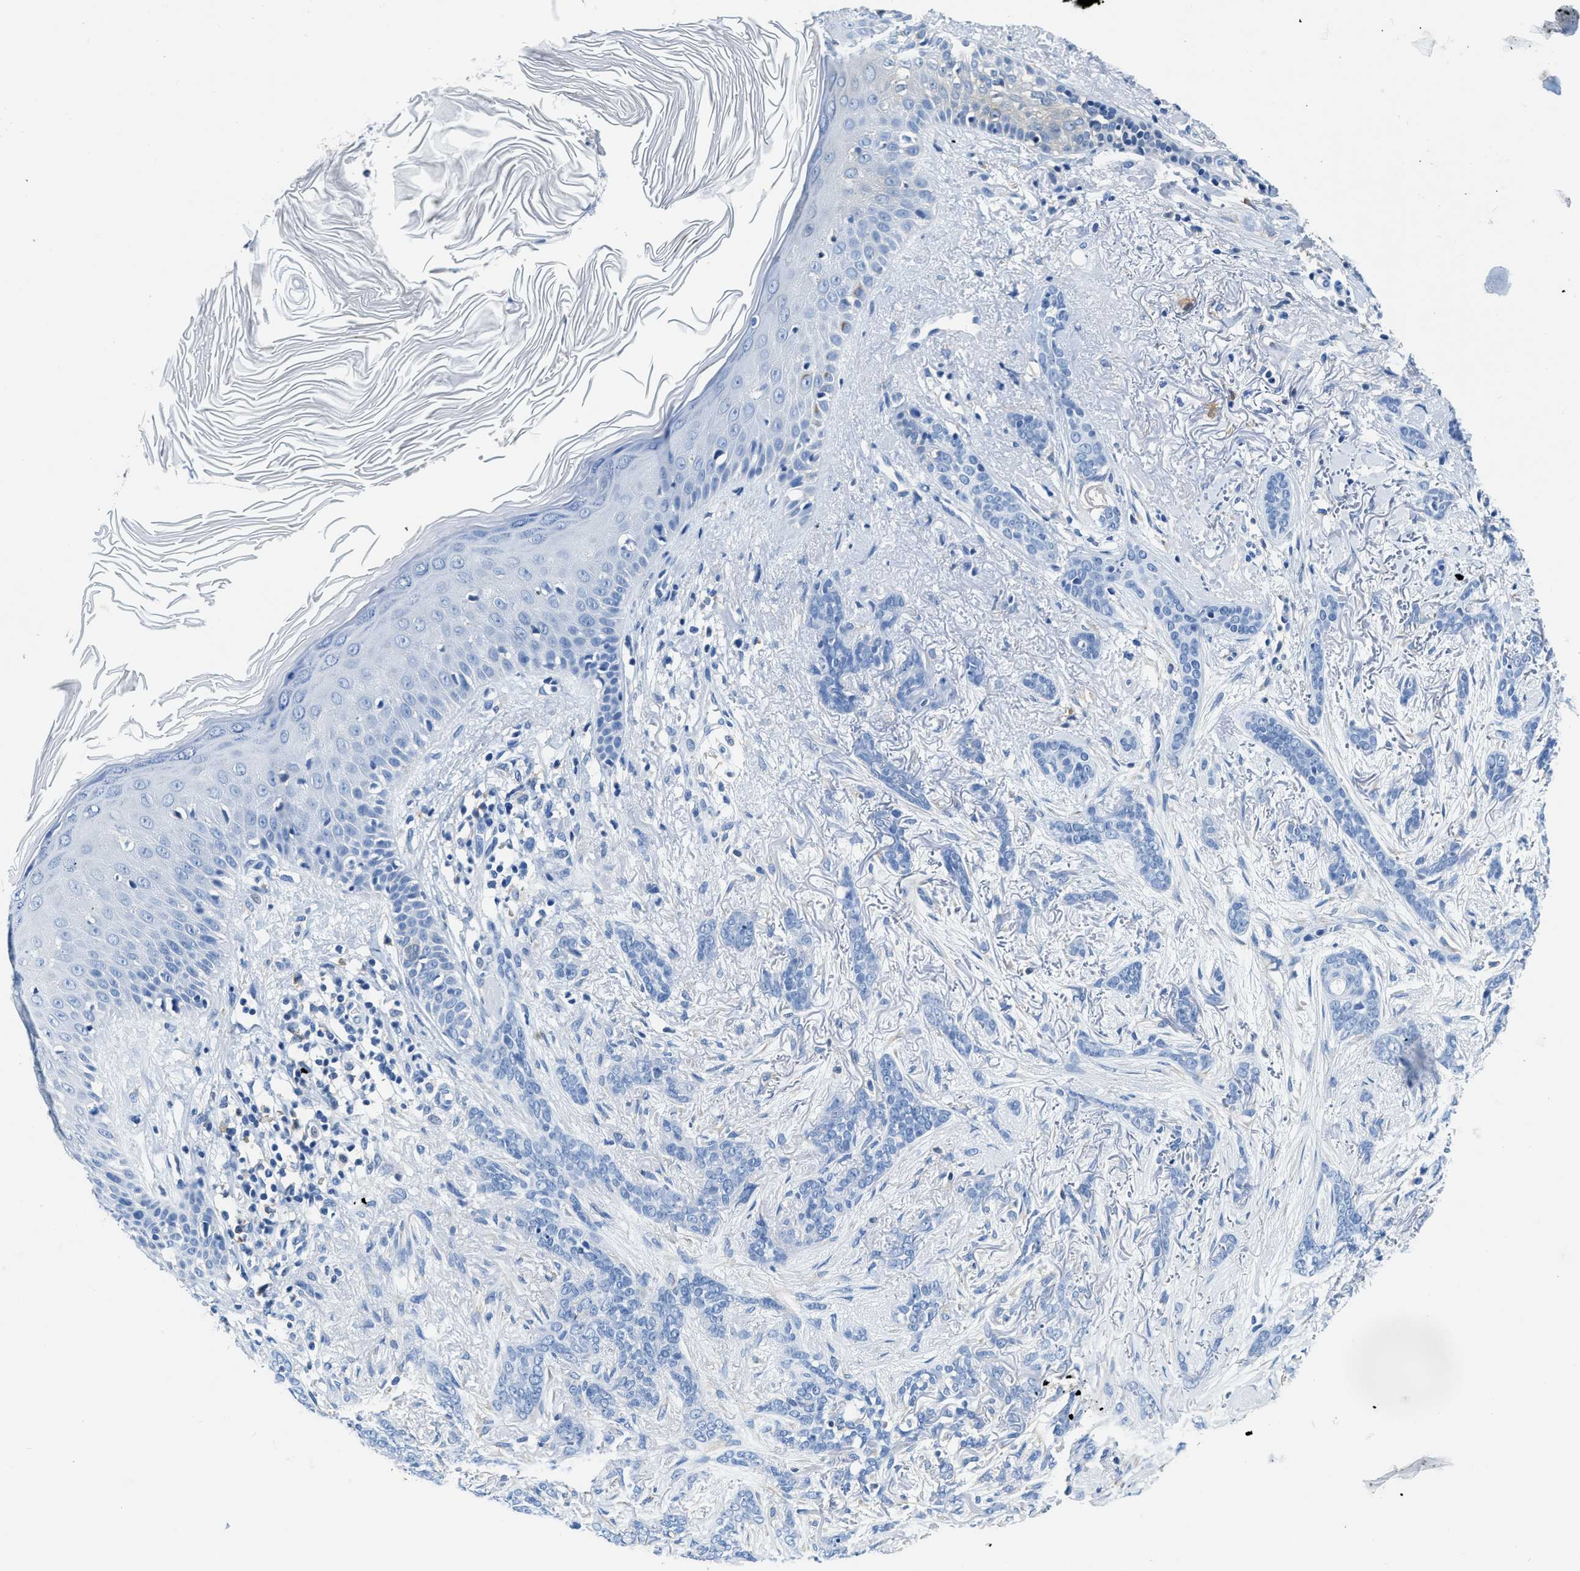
{"staining": {"intensity": "negative", "quantity": "none", "location": "none"}, "tissue": "skin cancer", "cell_type": "Tumor cells", "image_type": "cancer", "snomed": [{"axis": "morphology", "description": "Basal cell carcinoma"}, {"axis": "morphology", "description": "Adnexal tumor, benign"}, {"axis": "topography", "description": "Skin"}], "caption": "Immunohistochemistry (IHC) of human skin basal cell carcinoma demonstrates no expression in tumor cells. Nuclei are stained in blue.", "gene": "ZDHHC13", "patient": {"sex": "female", "age": 42}}